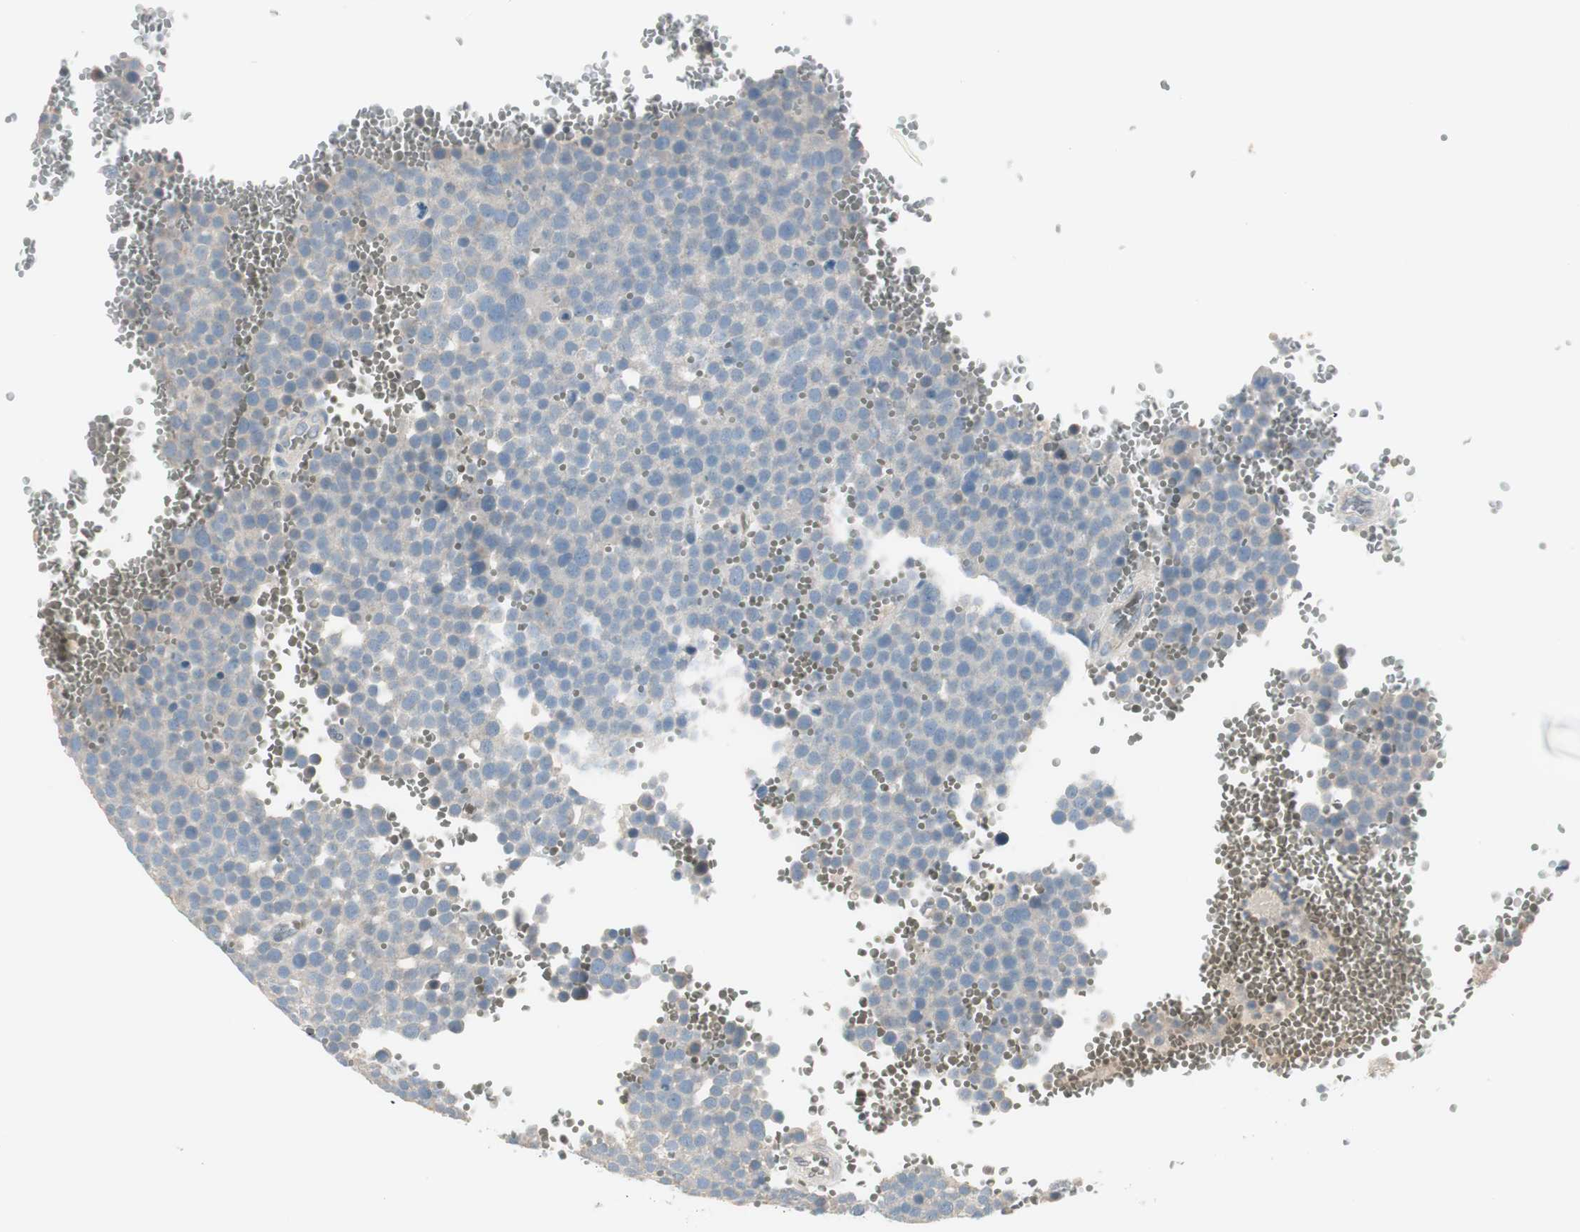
{"staining": {"intensity": "weak", "quantity": "<25%", "location": "cytoplasmic/membranous"}, "tissue": "testis cancer", "cell_type": "Tumor cells", "image_type": "cancer", "snomed": [{"axis": "morphology", "description": "Seminoma, NOS"}, {"axis": "topography", "description": "Testis"}], "caption": "A micrograph of human testis cancer (seminoma) is negative for staining in tumor cells.", "gene": "EVA1A", "patient": {"sex": "male", "age": 71}}